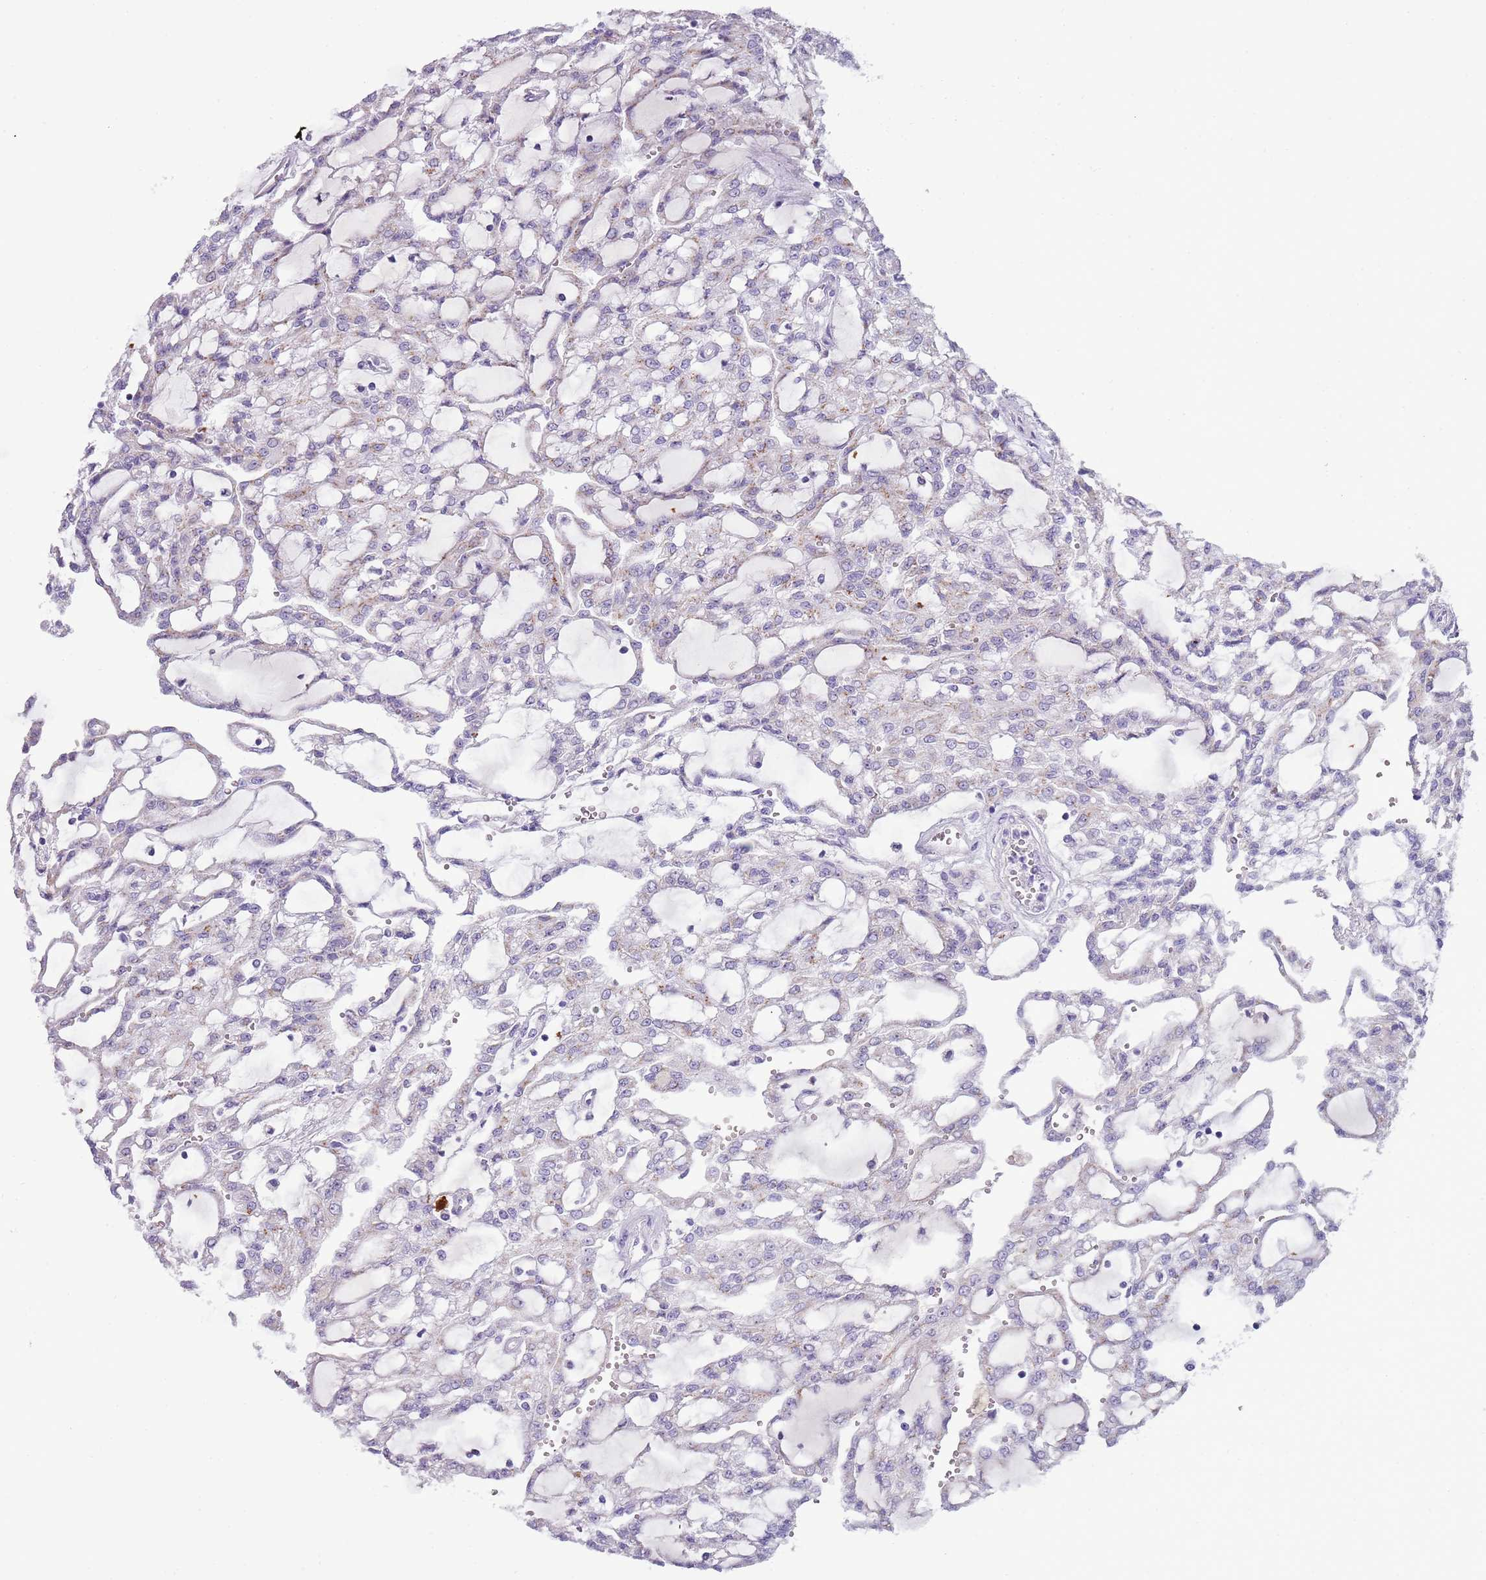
{"staining": {"intensity": "weak", "quantity": "<25%", "location": "cytoplasmic/membranous"}, "tissue": "renal cancer", "cell_type": "Tumor cells", "image_type": "cancer", "snomed": [{"axis": "morphology", "description": "Adenocarcinoma, NOS"}, {"axis": "topography", "description": "Kidney"}], "caption": "This histopathology image is of renal cancer stained with immunohistochemistry to label a protein in brown with the nuclei are counter-stained blue. There is no positivity in tumor cells.", "gene": "NBPF6", "patient": {"sex": "male", "age": 63}}